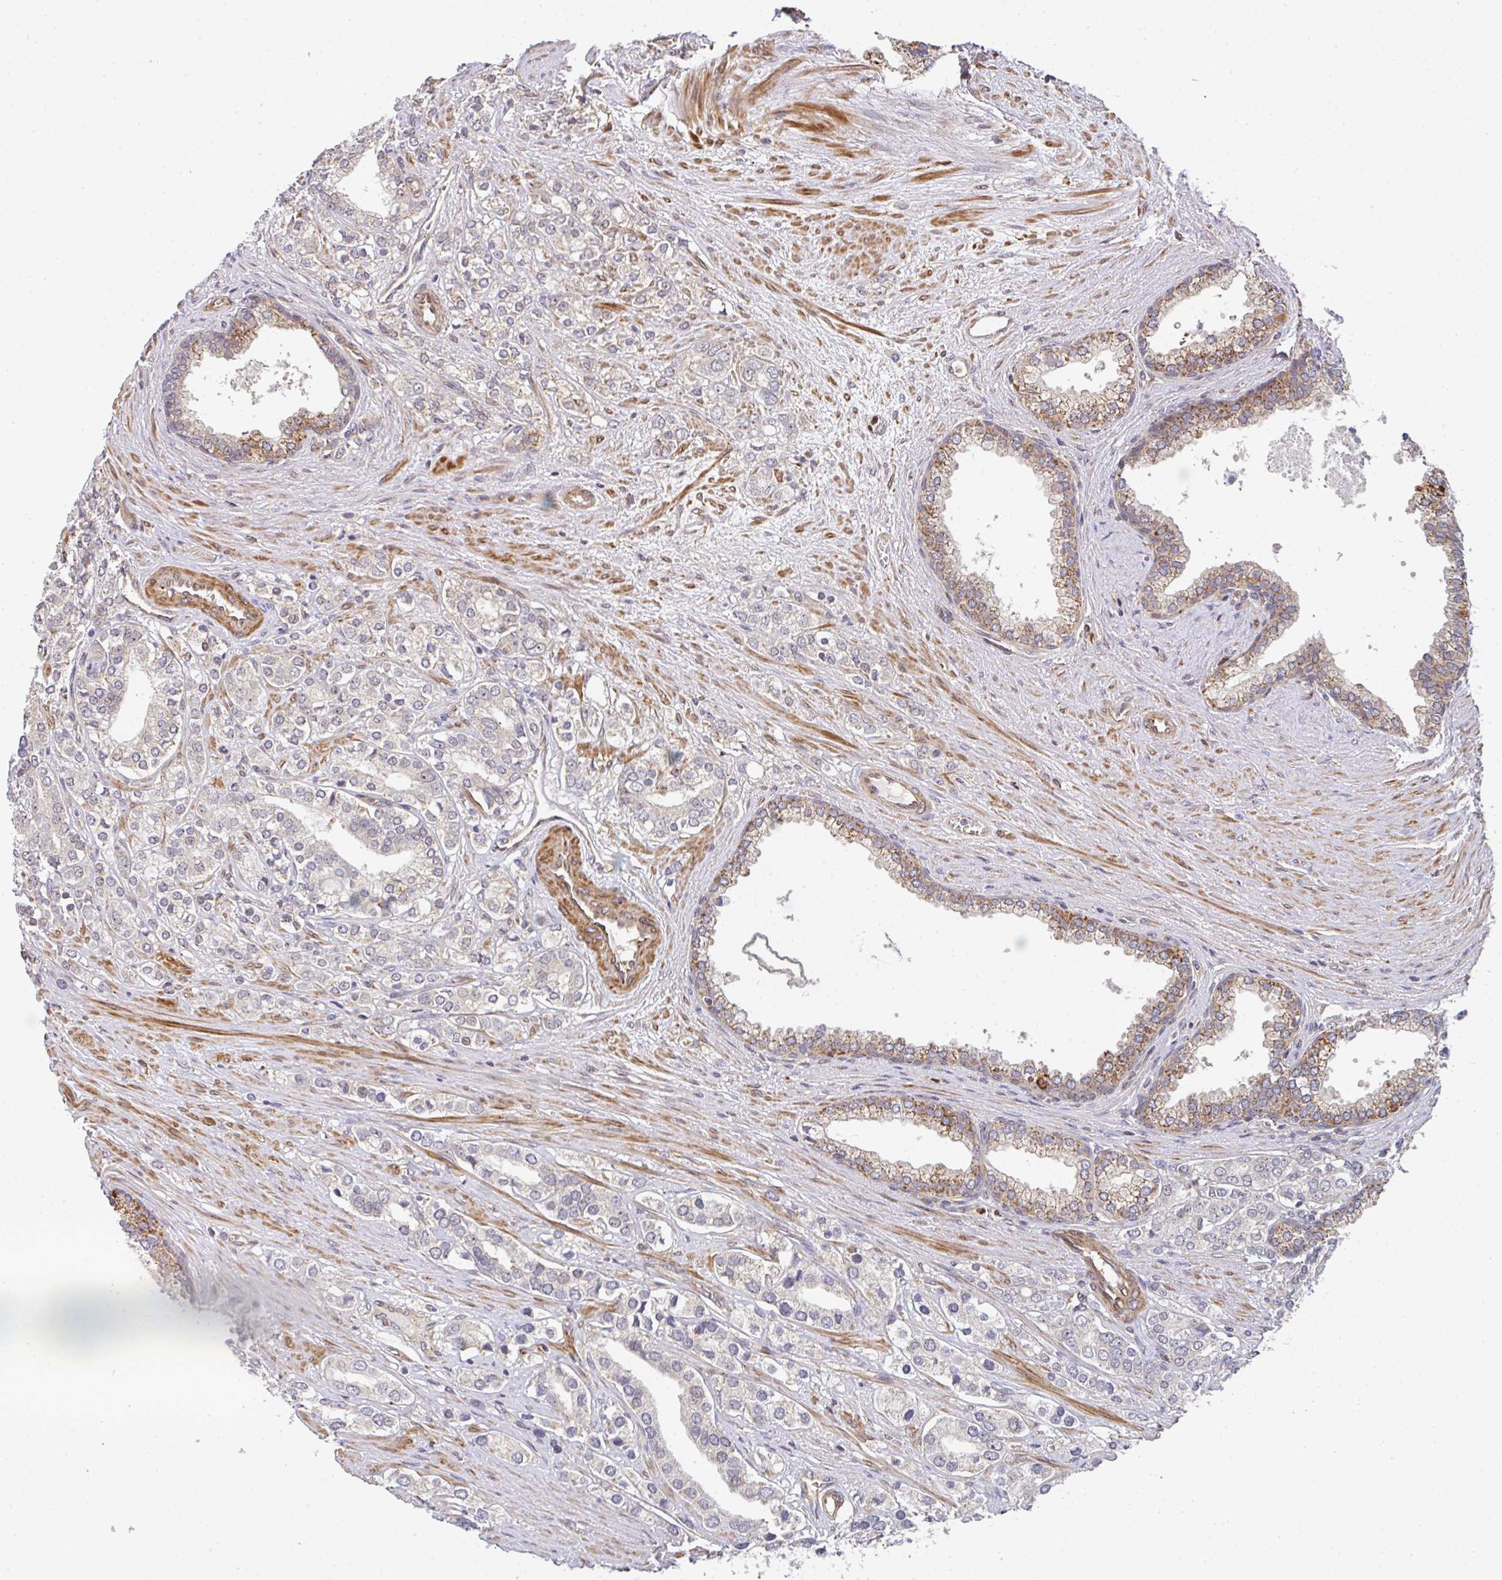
{"staining": {"intensity": "negative", "quantity": "none", "location": "none"}, "tissue": "prostate cancer", "cell_type": "Tumor cells", "image_type": "cancer", "snomed": [{"axis": "morphology", "description": "Adenocarcinoma, High grade"}, {"axis": "topography", "description": "Prostate"}], "caption": "Tumor cells are negative for brown protein staining in prostate high-grade adenocarcinoma.", "gene": "SIMC1", "patient": {"sex": "male", "age": 58}}